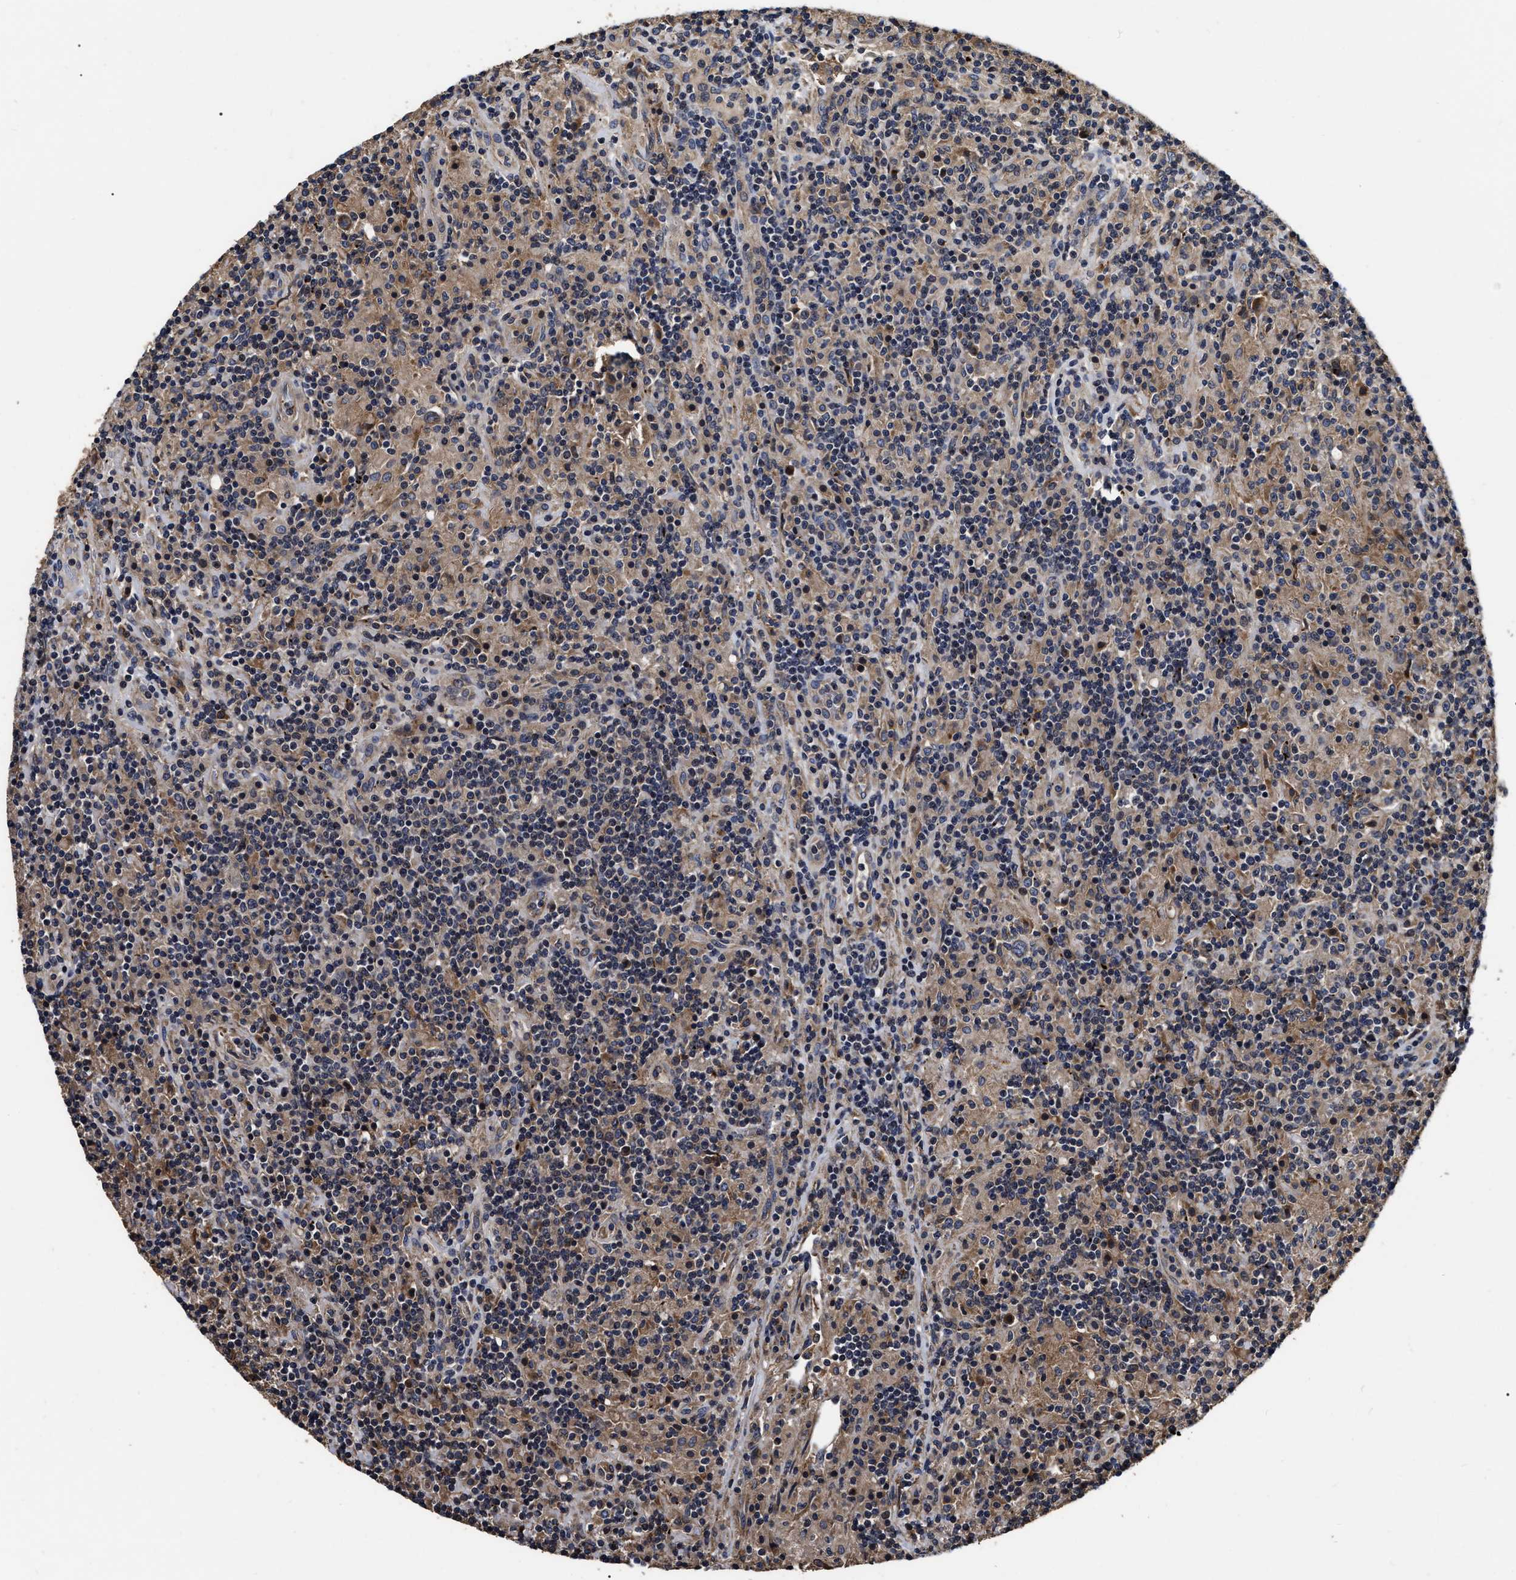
{"staining": {"intensity": "weak", "quantity": "<25%", "location": "cytoplasmic/membranous"}, "tissue": "lymphoma", "cell_type": "Tumor cells", "image_type": "cancer", "snomed": [{"axis": "morphology", "description": "Hodgkin's disease, NOS"}, {"axis": "topography", "description": "Lymph node"}], "caption": "Hodgkin's disease was stained to show a protein in brown. There is no significant positivity in tumor cells.", "gene": "ABCG8", "patient": {"sex": "male", "age": 70}}